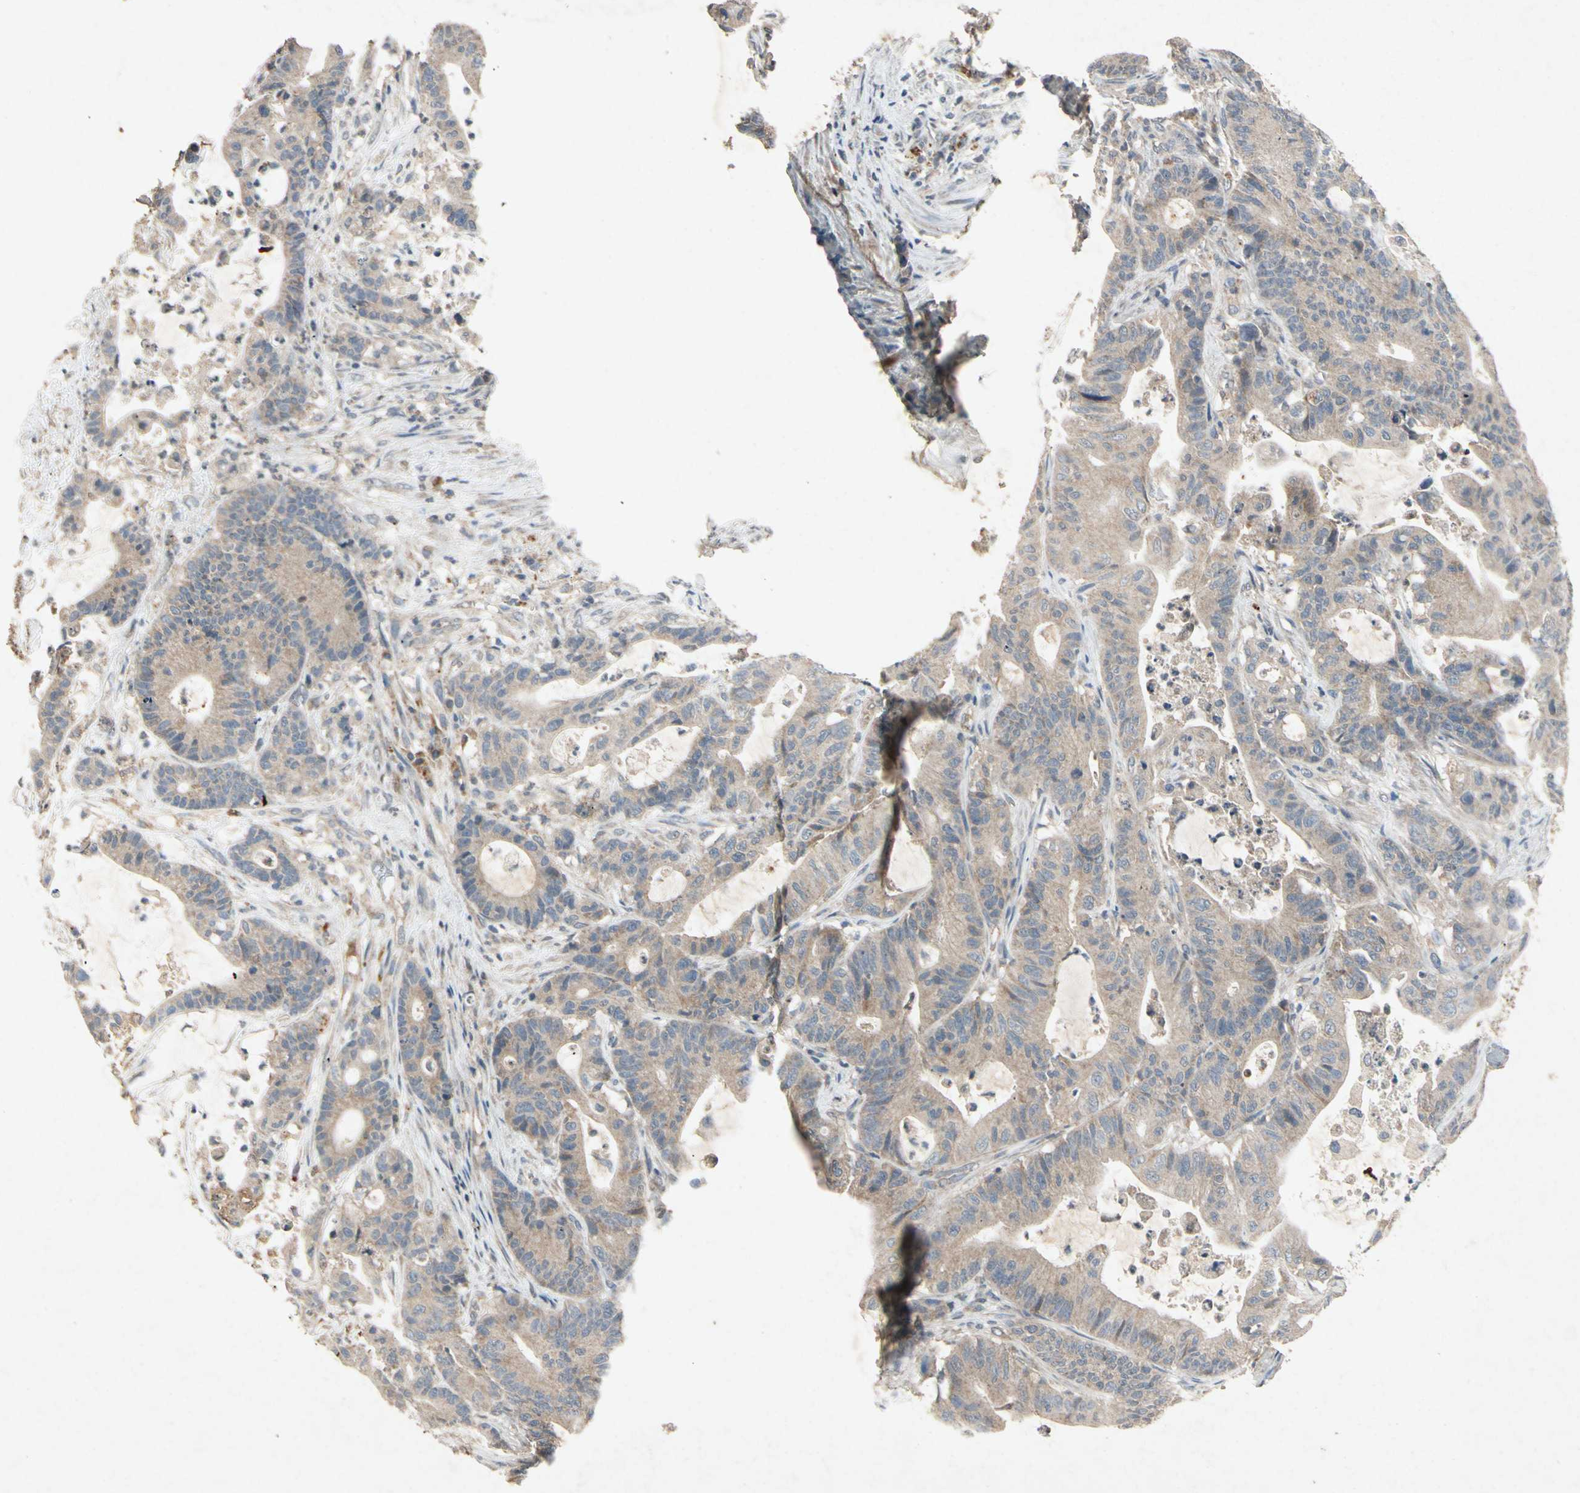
{"staining": {"intensity": "weak", "quantity": "25%-75%", "location": "cytoplasmic/membranous"}, "tissue": "colorectal cancer", "cell_type": "Tumor cells", "image_type": "cancer", "snomed": [{"axis": "morphology", "description": "Adenocarcinoma, NOS"}, {"axis": "topography", "description": "Colon"}], "caption": "Human colorectal cancer stained with a brown dye shows weak cytoplasmic/membranous positive expression in about 25%-75% of tumor cells.", "gene": "GPLD1", "patient": {"sex": "female", "age": 84}}